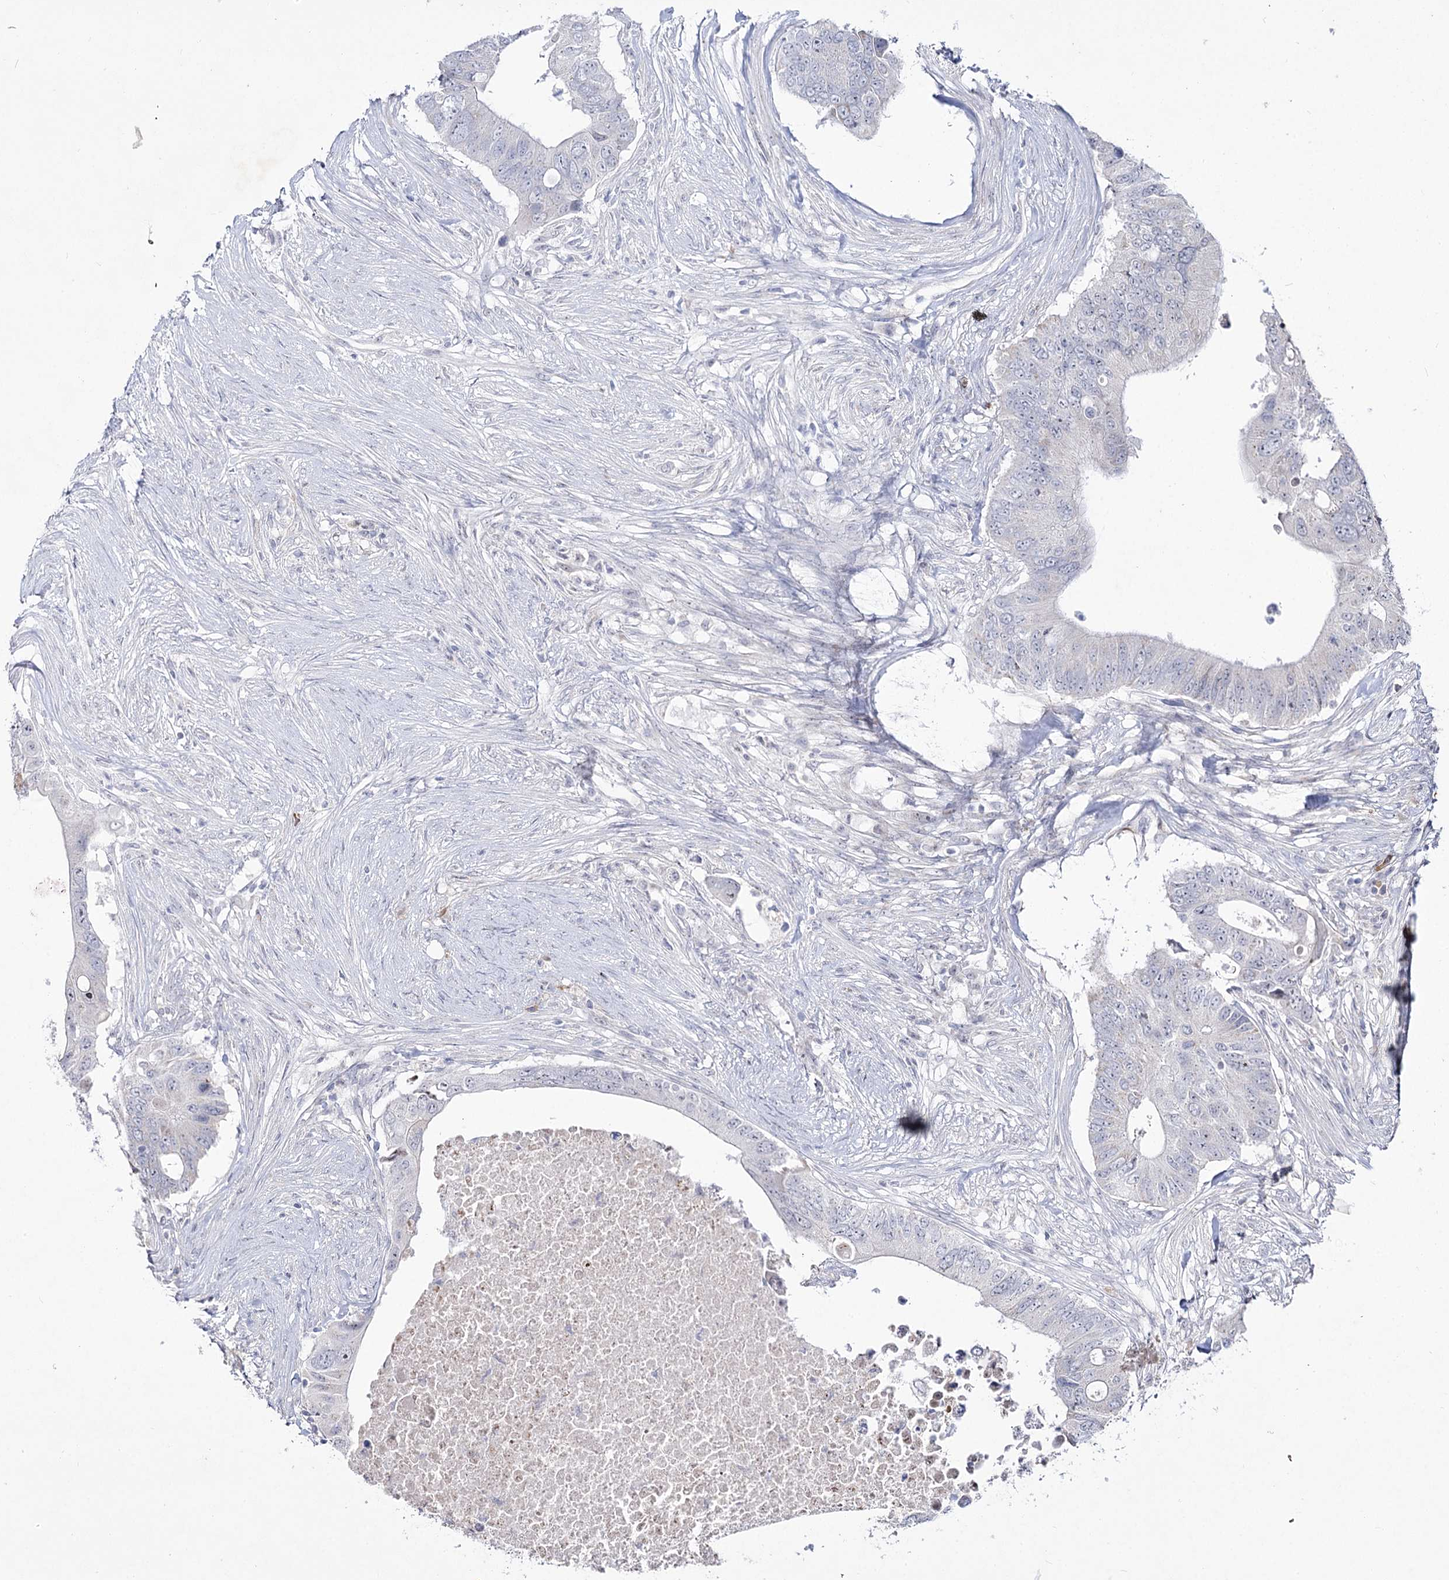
{"staining": {"intensity": "negative", "quantity": "none", "location": "none"}, "tissue": "colorectal cancer", "cell_type": "Tumor cells", "image_type": "cancer", "snomed": [{"axis": "morphology", "description": "Adenocarcinoma, NOS"}, {"axis": "topography", "description": "Colon"}], "caption": "Human adenocarcinoma (colorectal) stained for a protein using IHC shows no positivity in tumor cells.", "gene": "DDX50", "patient": {"sex": "male", "age": 71}}